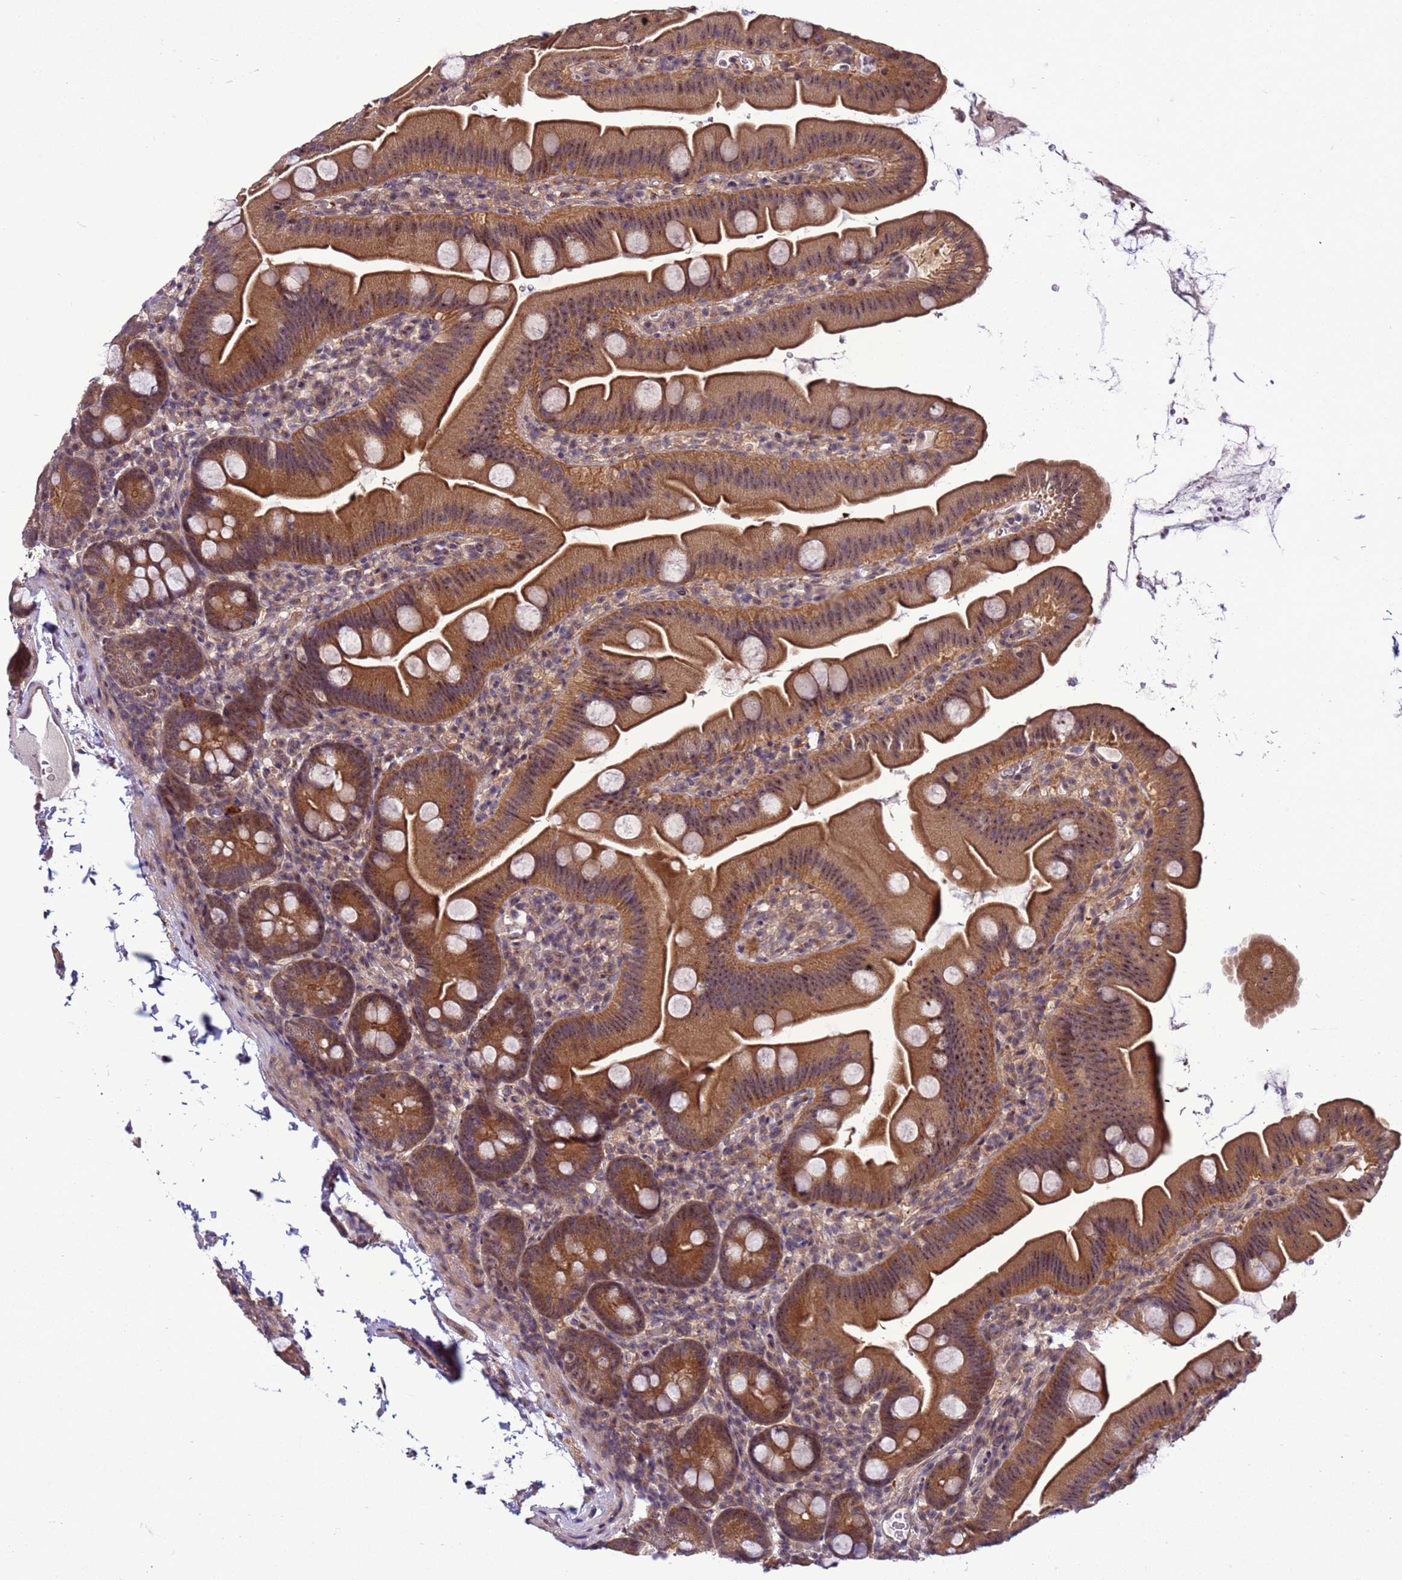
{"staining": {"intensity": "strong", "quantity": ">75%", "location": "cytoplasmic/membranous,nuclear"}, "tissue": "small intestine", "cell_type": "Glandular cells", "image_type": "normal", "snomed": [{"axis": "morphology", "description": "Normal tissue, NOS"}, {"axis": "topography", "description": "Small intestine"}], "caption": "Protein analysis of unremarkable small intestine demonstrates strong cytoplasmic/membranous,nuclear staining in approximately >75% of glandular cells.", "gene": "GEN1", "patient": {"sex": "female", "age": 68}}